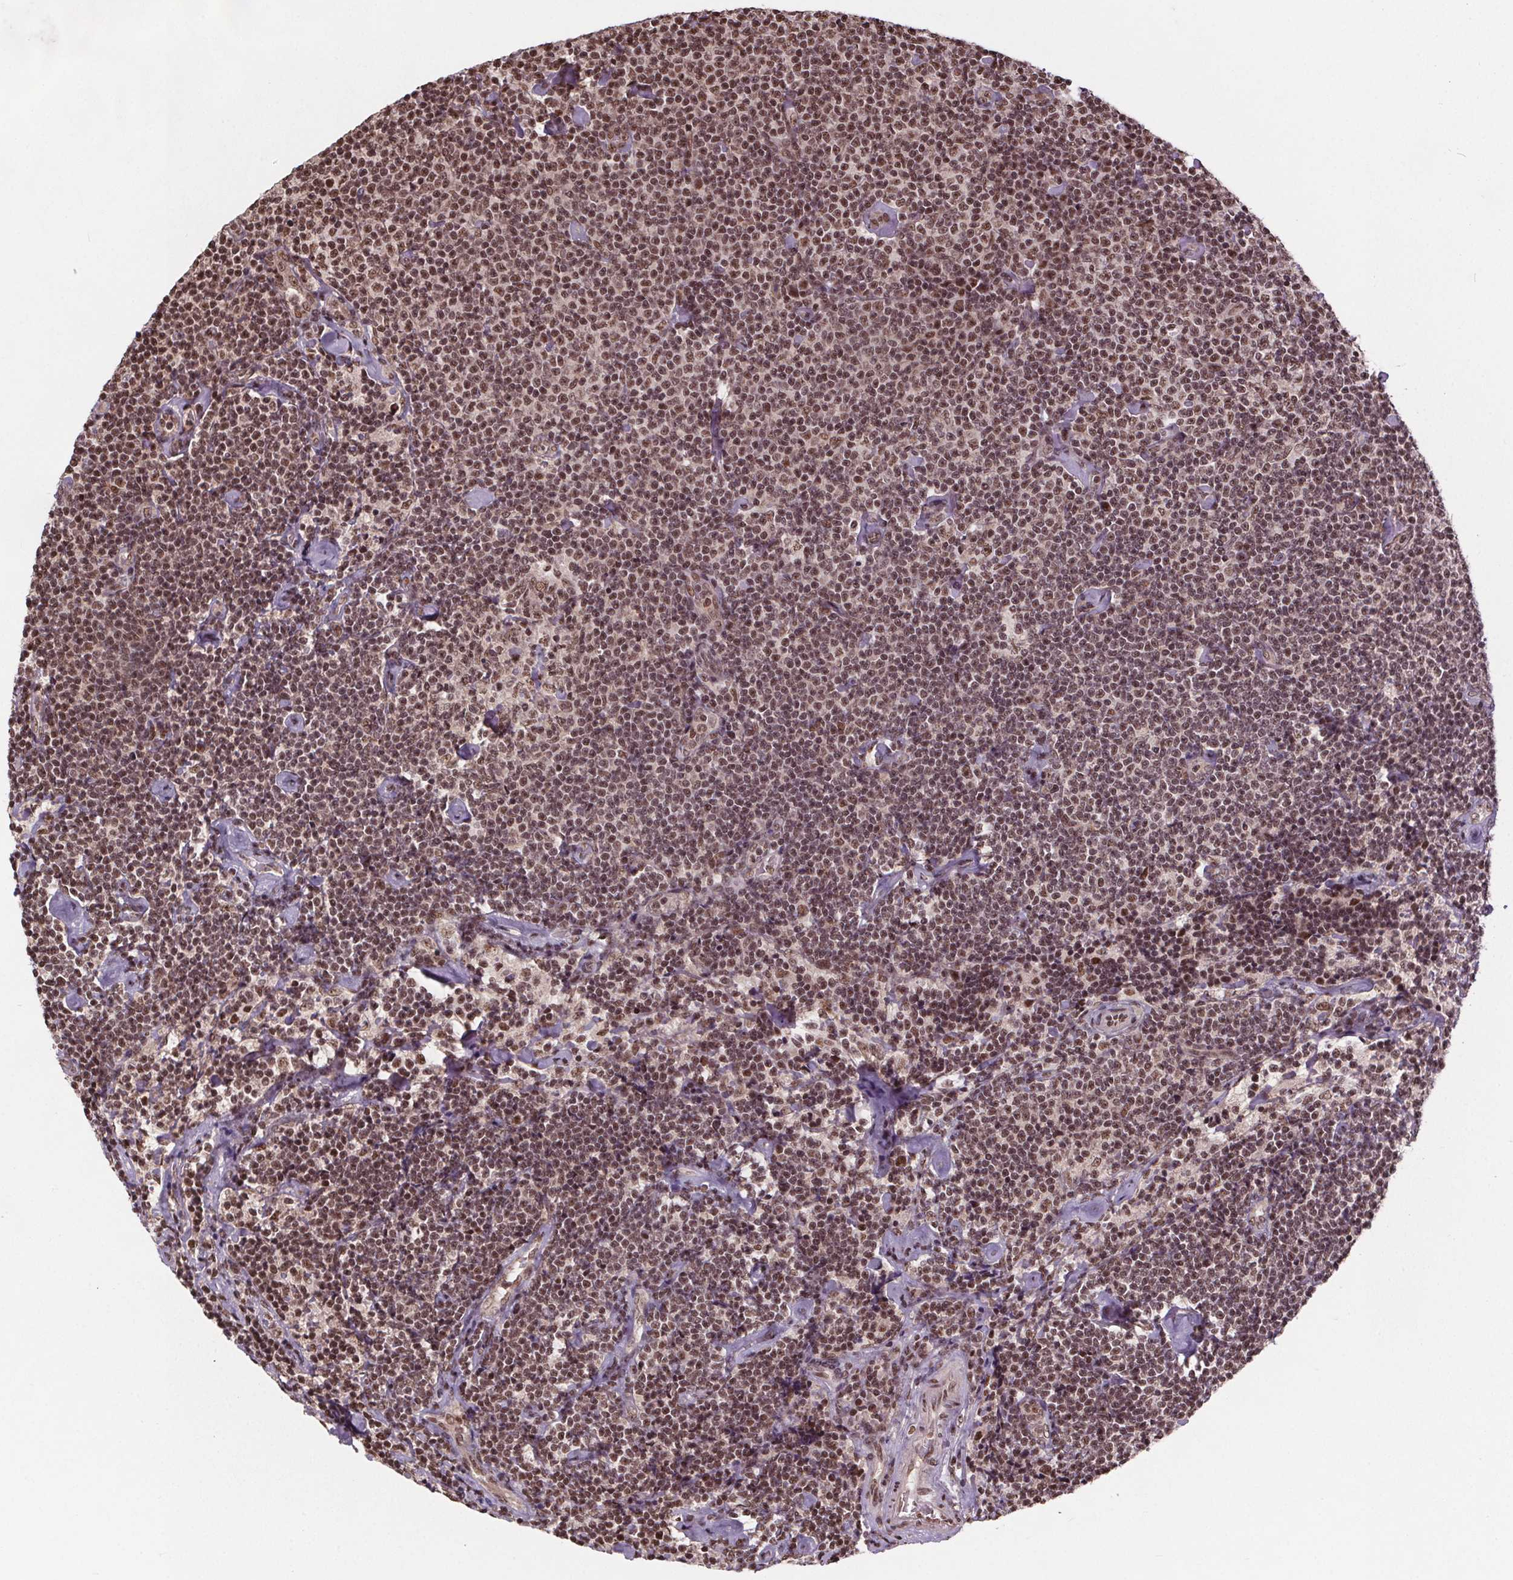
{"staining": {"intensity": "moderate", "quantity": ">75%", "location": "nuclear"}, "tissue": "lymphoma", "cell_type": "Tumor cells", "image_type": "cancer", "snomed": [{"axis": "morphology", "description": "Malignant lymphoma, non-Hodgkin's type, Low grade"}, {"axis": "topography", "description": "Lymph node"}], "caption": "Immunohistochemistry (DAB (3,3'-diaminobenzidine)) staining of human low-grade malignant lymphoma, non-Hodgkin's type exhibits moderate nuclear protein positivity in about >75% of tumor cells.", "gene": "JARID2", "patient": {"sex": "male", "age": 81}}